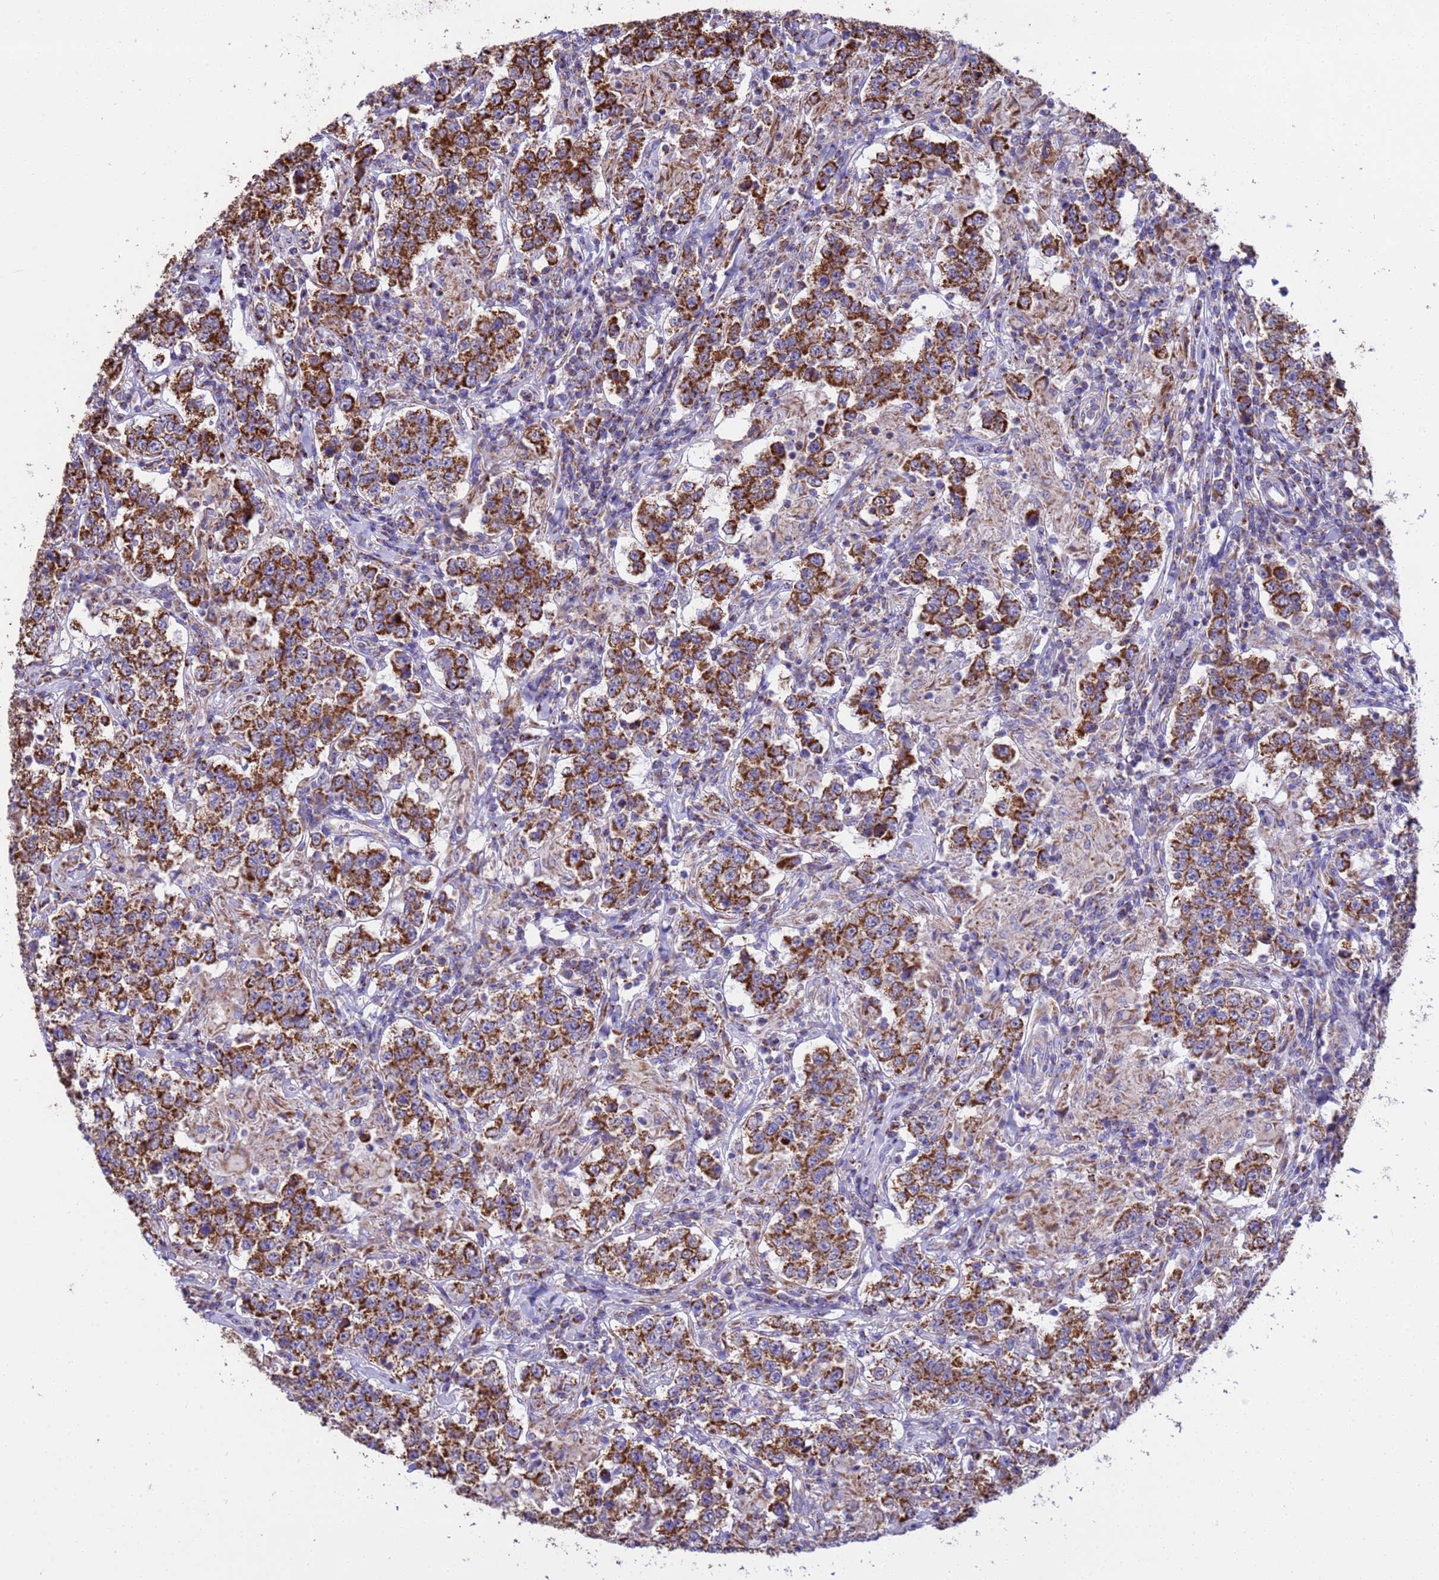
{"staining": {"intensity": "strong", "quantity": ">75%", "location": "cytoplasmic/membranous"}, "tissue": "testis cancer", "cell_type": "Tumor cells", "image_type": "cancer", "snomed": [{"axis": "morphology", "description": "Seminoma, NOS"}, {"axis": "morphology", "description": "Carcinoma, Embryonal, NOS"}, {"axis": "topography", "description": "Testis"}], "caption": "Protein expression analysis of human testis seminoma reveals strong cytoplasmic/membranous expression in approximately >75% of tumor cells. The staining was performed using DAB, with brown indicating positive protein expression. Nuclei are stained blue with hematoxylin.", "gene": "RNF165", "patient": {"sex": "male", "age": 41}}